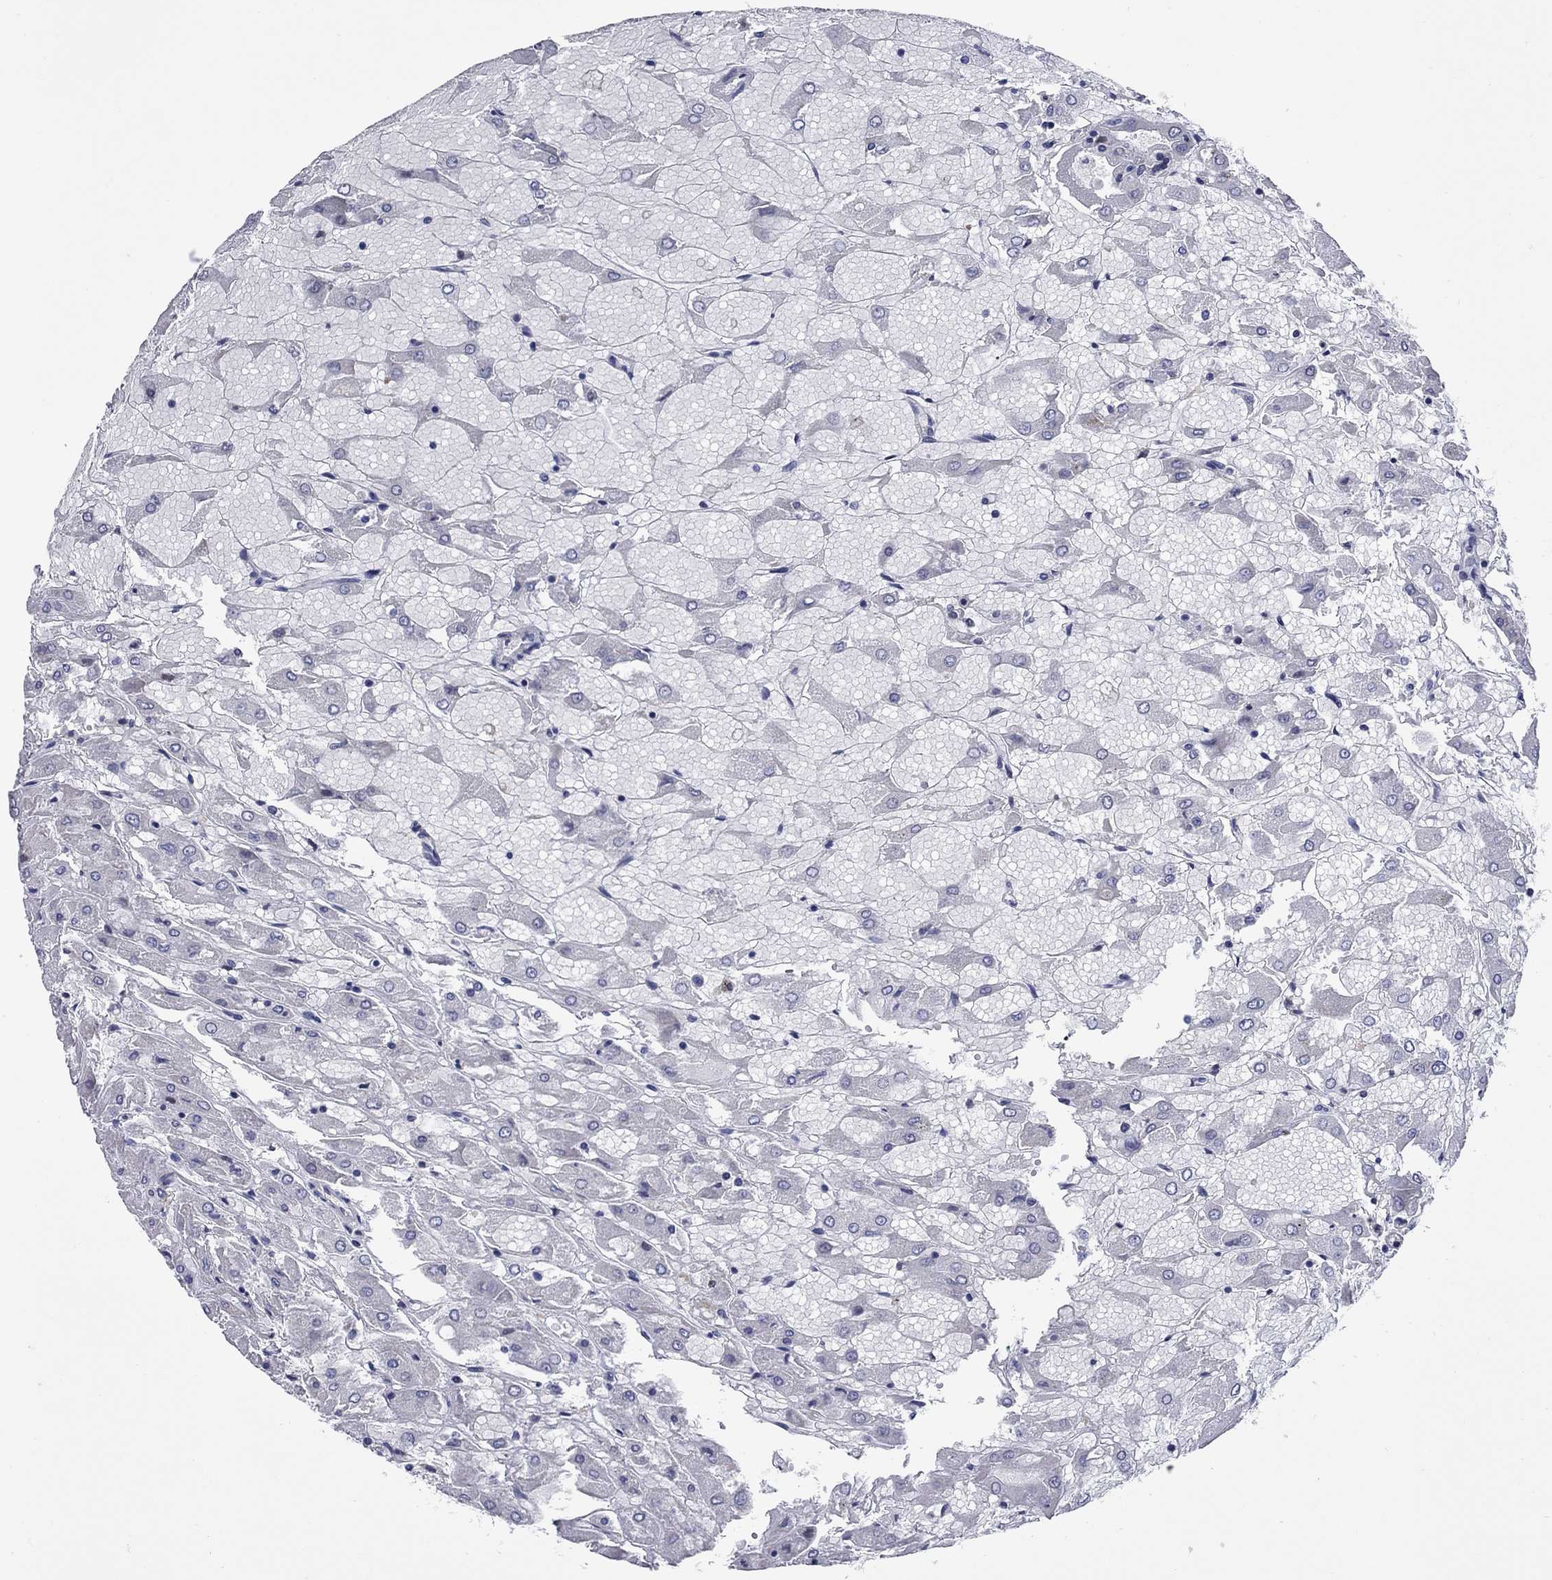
{"staining": {"intensity": "negative", "quantity": "none", "location": "none"}, "tissue": "renal cancer", "cell_type": "Tumor cells", "image_type": "cancer", "snomed": [{"axis": "morphology", "description": "Adenocarcinoma, NOS"}, {"axis": "topography", "description": "Kidney"}], "caption": "Protein analysis of renal adenocarcinoma shows no significant expression in tumor cells.", "gene": "CCNA1", "patient": {"sex": "male", "age": 72}}